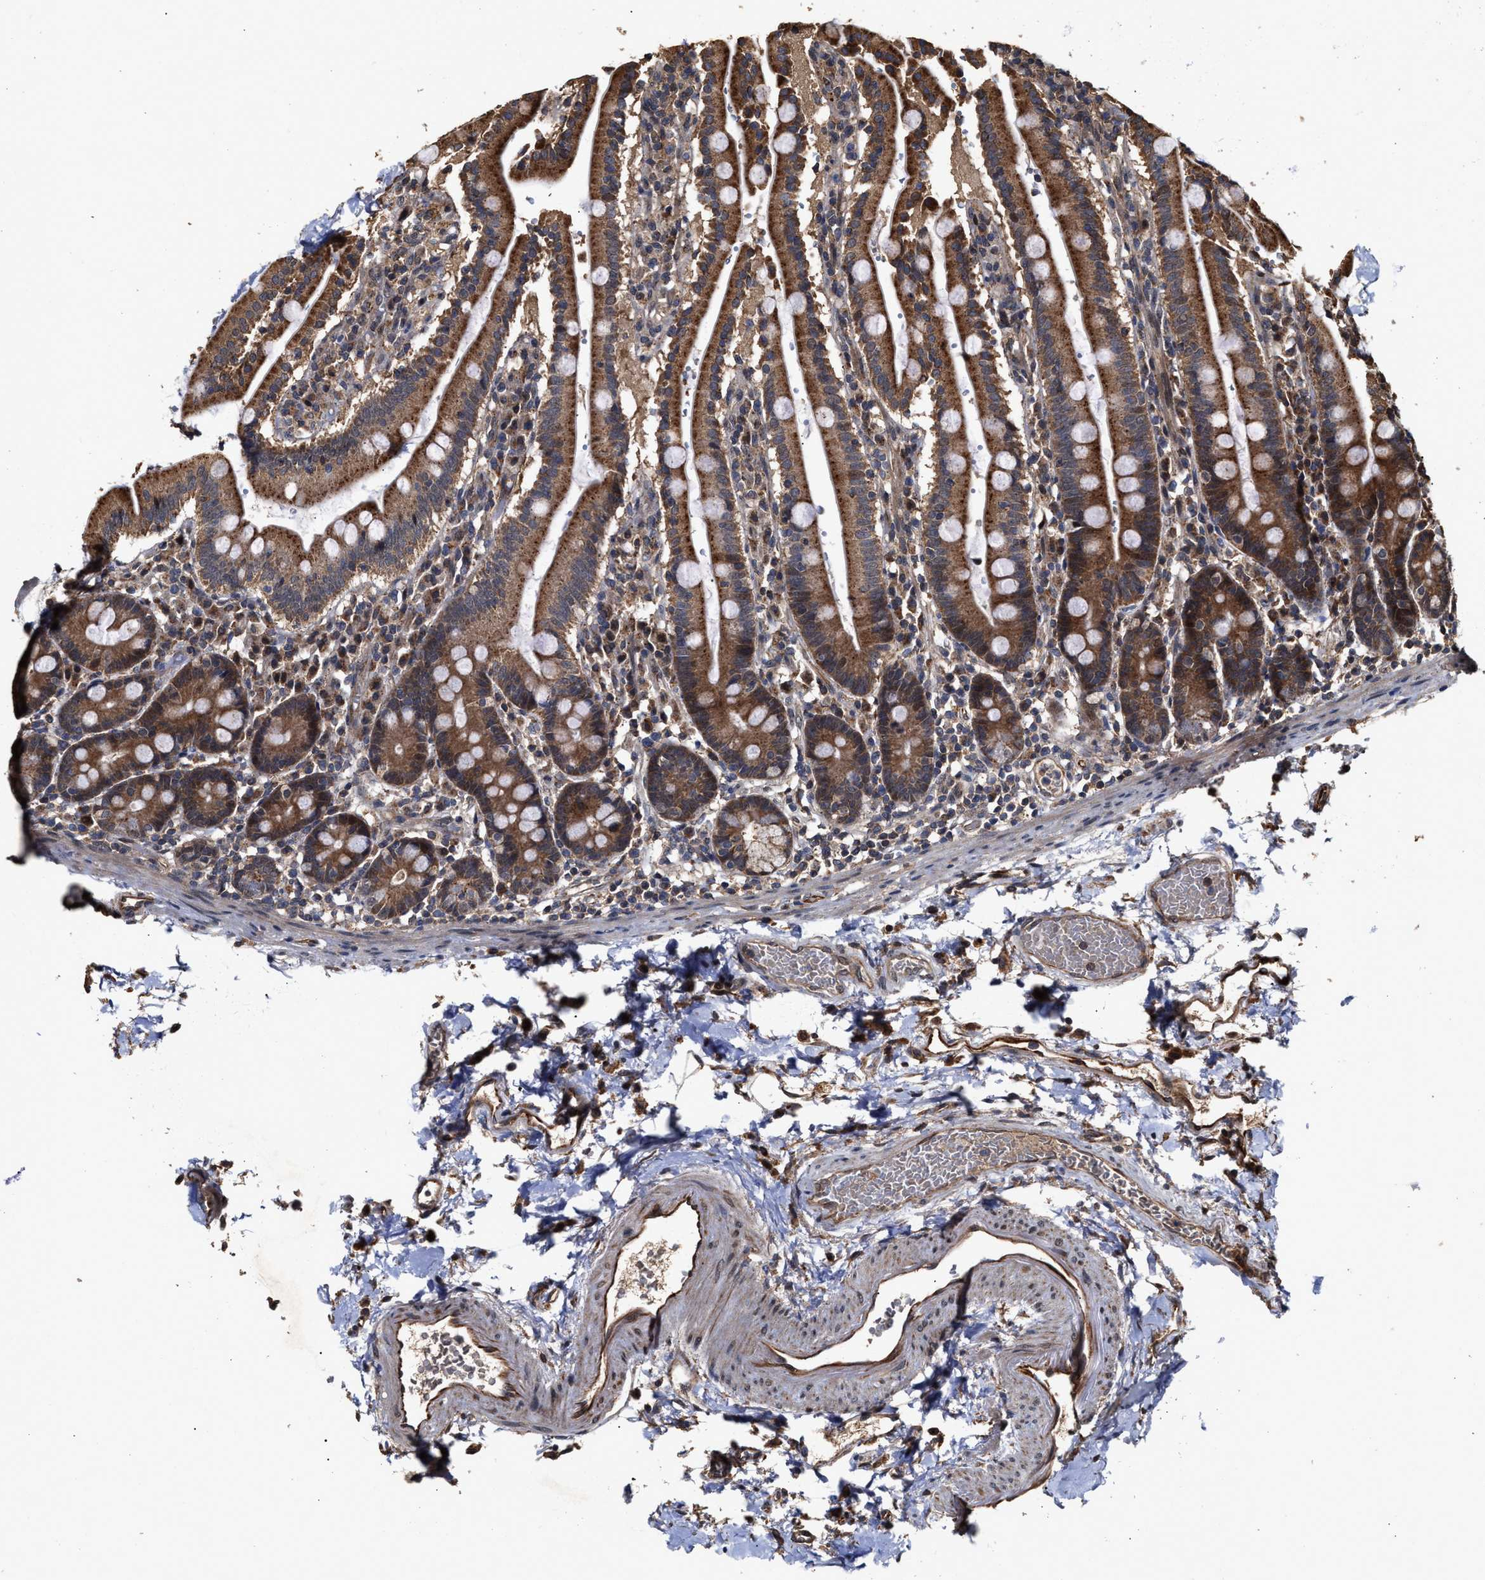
{"staining": {"intensity": "strong", "quantity": ">75%", "location": "cytoplasmic/membranous"}, "tissue": "duodenum", "cell_type": "Glandular cells", "image_type": "normal", "snomed": [{"axis": "morphology", "description": "Normal tissue, NOS"}, {"axis": "topography", "description": "Small intestine, NOS"}], "caption": "Glandular cells display strong cytoplasmic/membranous expression in approximately >75% of cells in normal duodenum. (Stains: DAB (3,3'-diaminobenzidine) in brown, nuclei in blue, Microscopy: brightfield microscopy at high magnification).", "gene": "ZNHIT6", "patient": {"sex": "female", "age": 71}}